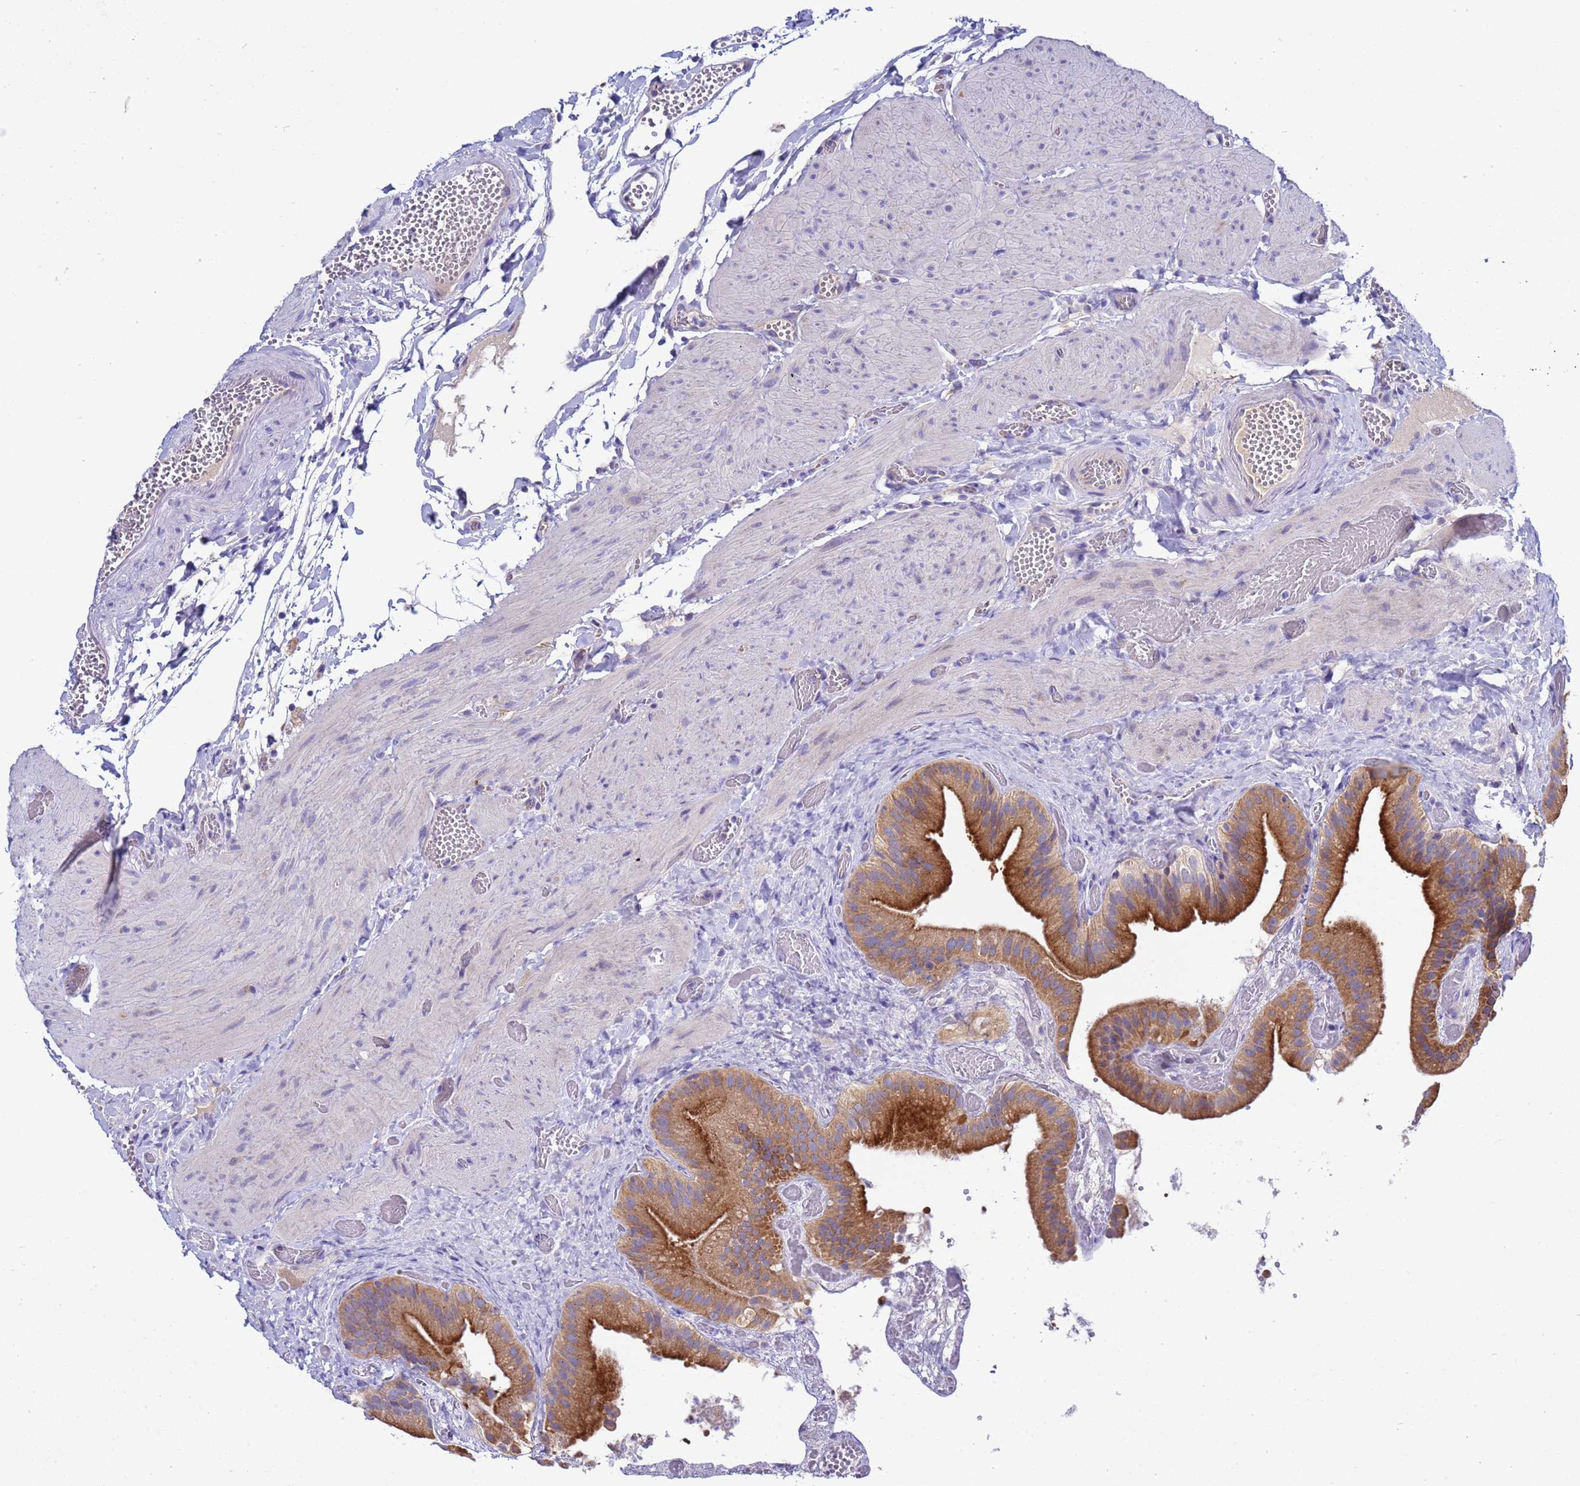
{"staining": {"intensity": "strong", "quantity": ">75%", "location": "cytoplasmic/membranous"}, "tissue": "gallbladder", "cell_type": "Glandular cells", "image_type": "normal", "snomed": [{"axis": "morphology", "description": "Normal tissue, NOS"}, {"axis": "topography", "description": "Gallbladder"}], "caption": "Immunohistochemistry staining of unremarkable gallbladder, which reveals high levels of strong cytoplasmic/membranous staining in about >75% of glandular cells indicating strong cytoplasmic/membranous protein positivity. The staining was performed using DAB (brown) for protein detection and nuclei were counterstained in hematoxylin (blue).", "gene": "RC3H2", "patient": {"sex": "female", "age": 64}}